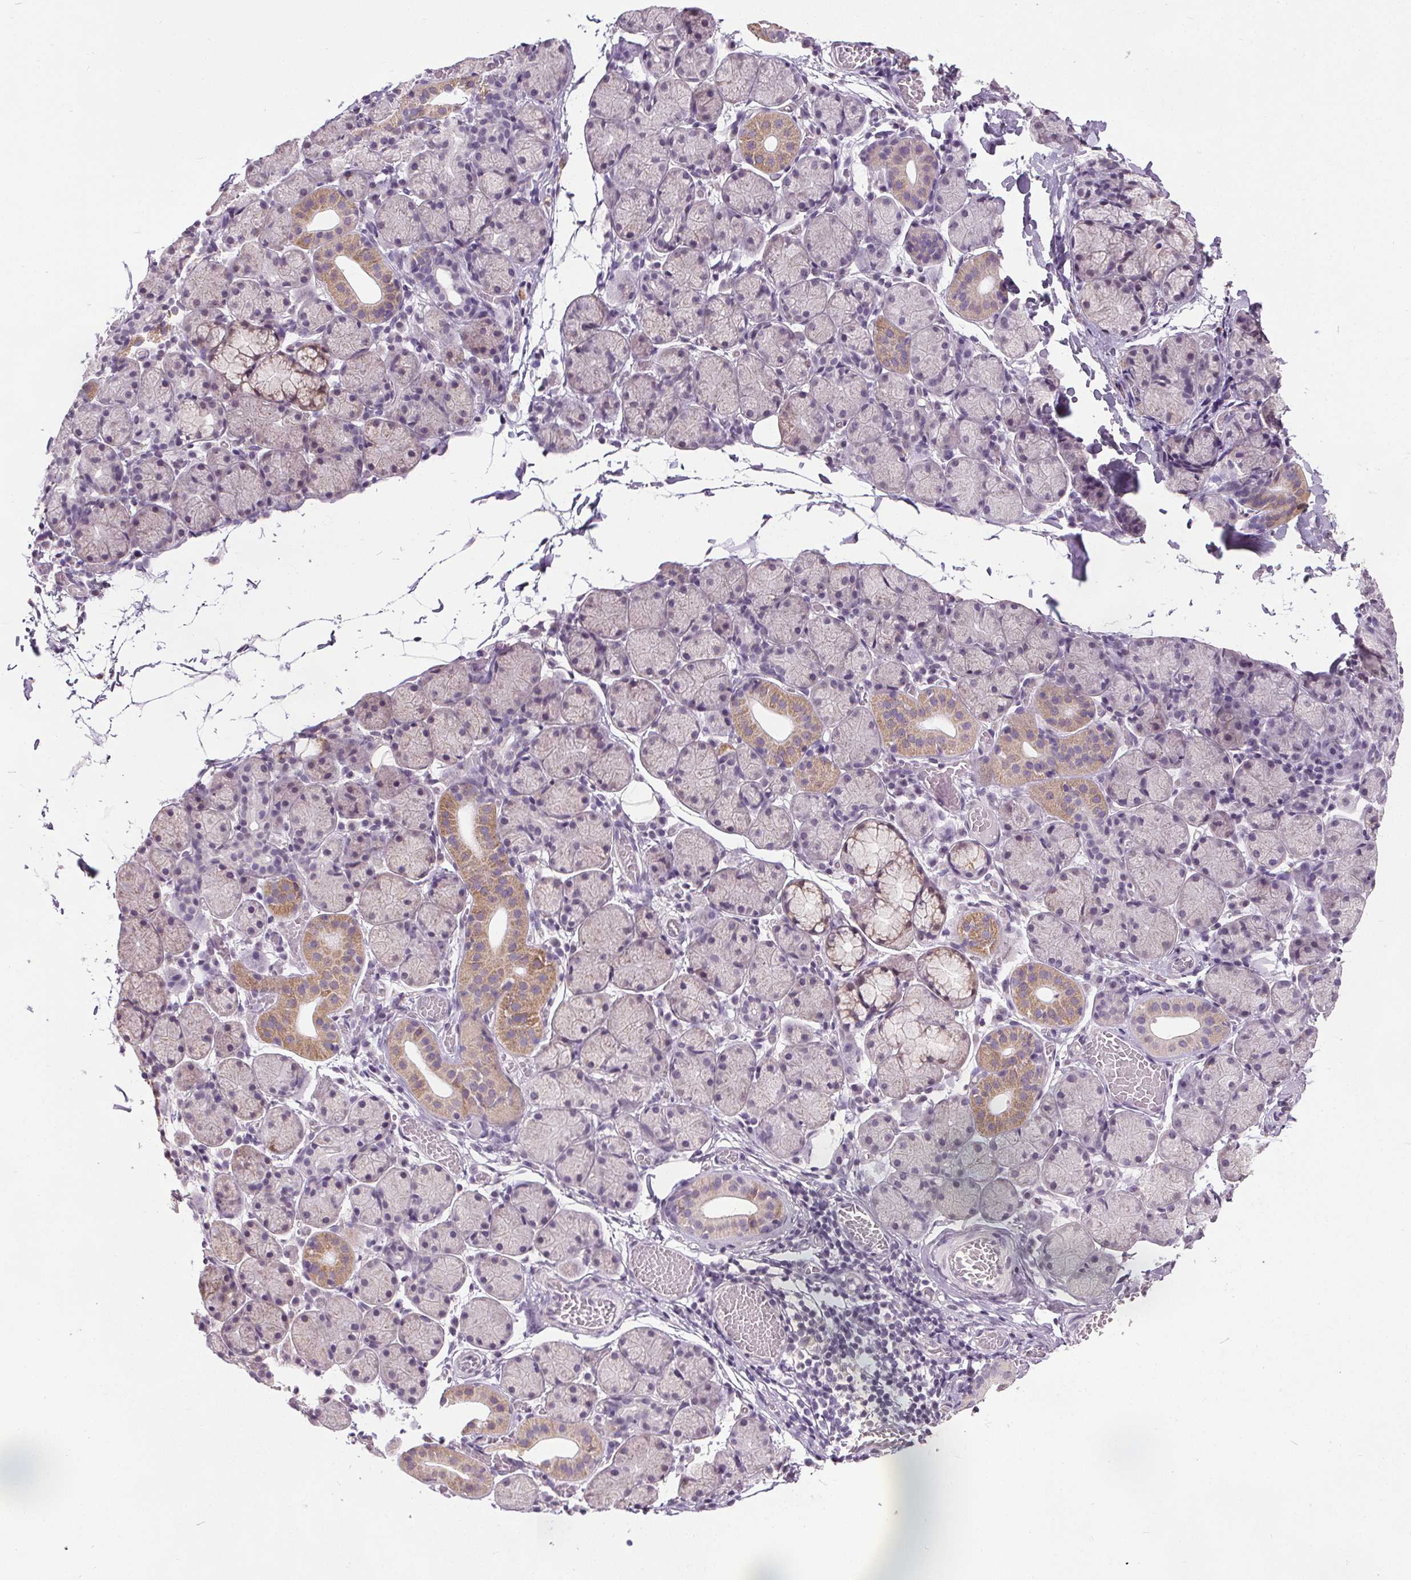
{"staining": {"intensity": "moderate", "quantity": "<25%", "location": "cytoplasmic/membranous"}, "tissue": "salivary gland", "cell_type": "Glandular cells", "image_type": "normal", "snomed": [{"axis": "morphology", "description": "Normal tissue, NOS"}, {"axis": "topography", "description": "Salivary gland"}], "caption": "IHC (DAB (3,3'-diaminobenzidine)) staining of unremarkable salivary gland reveals moderate cytoplasmic/membranous protein staining in approximately <25% of glandular cells.", "gene": "SLC2A9", "patient": {"sex": "female", "age": 24}}